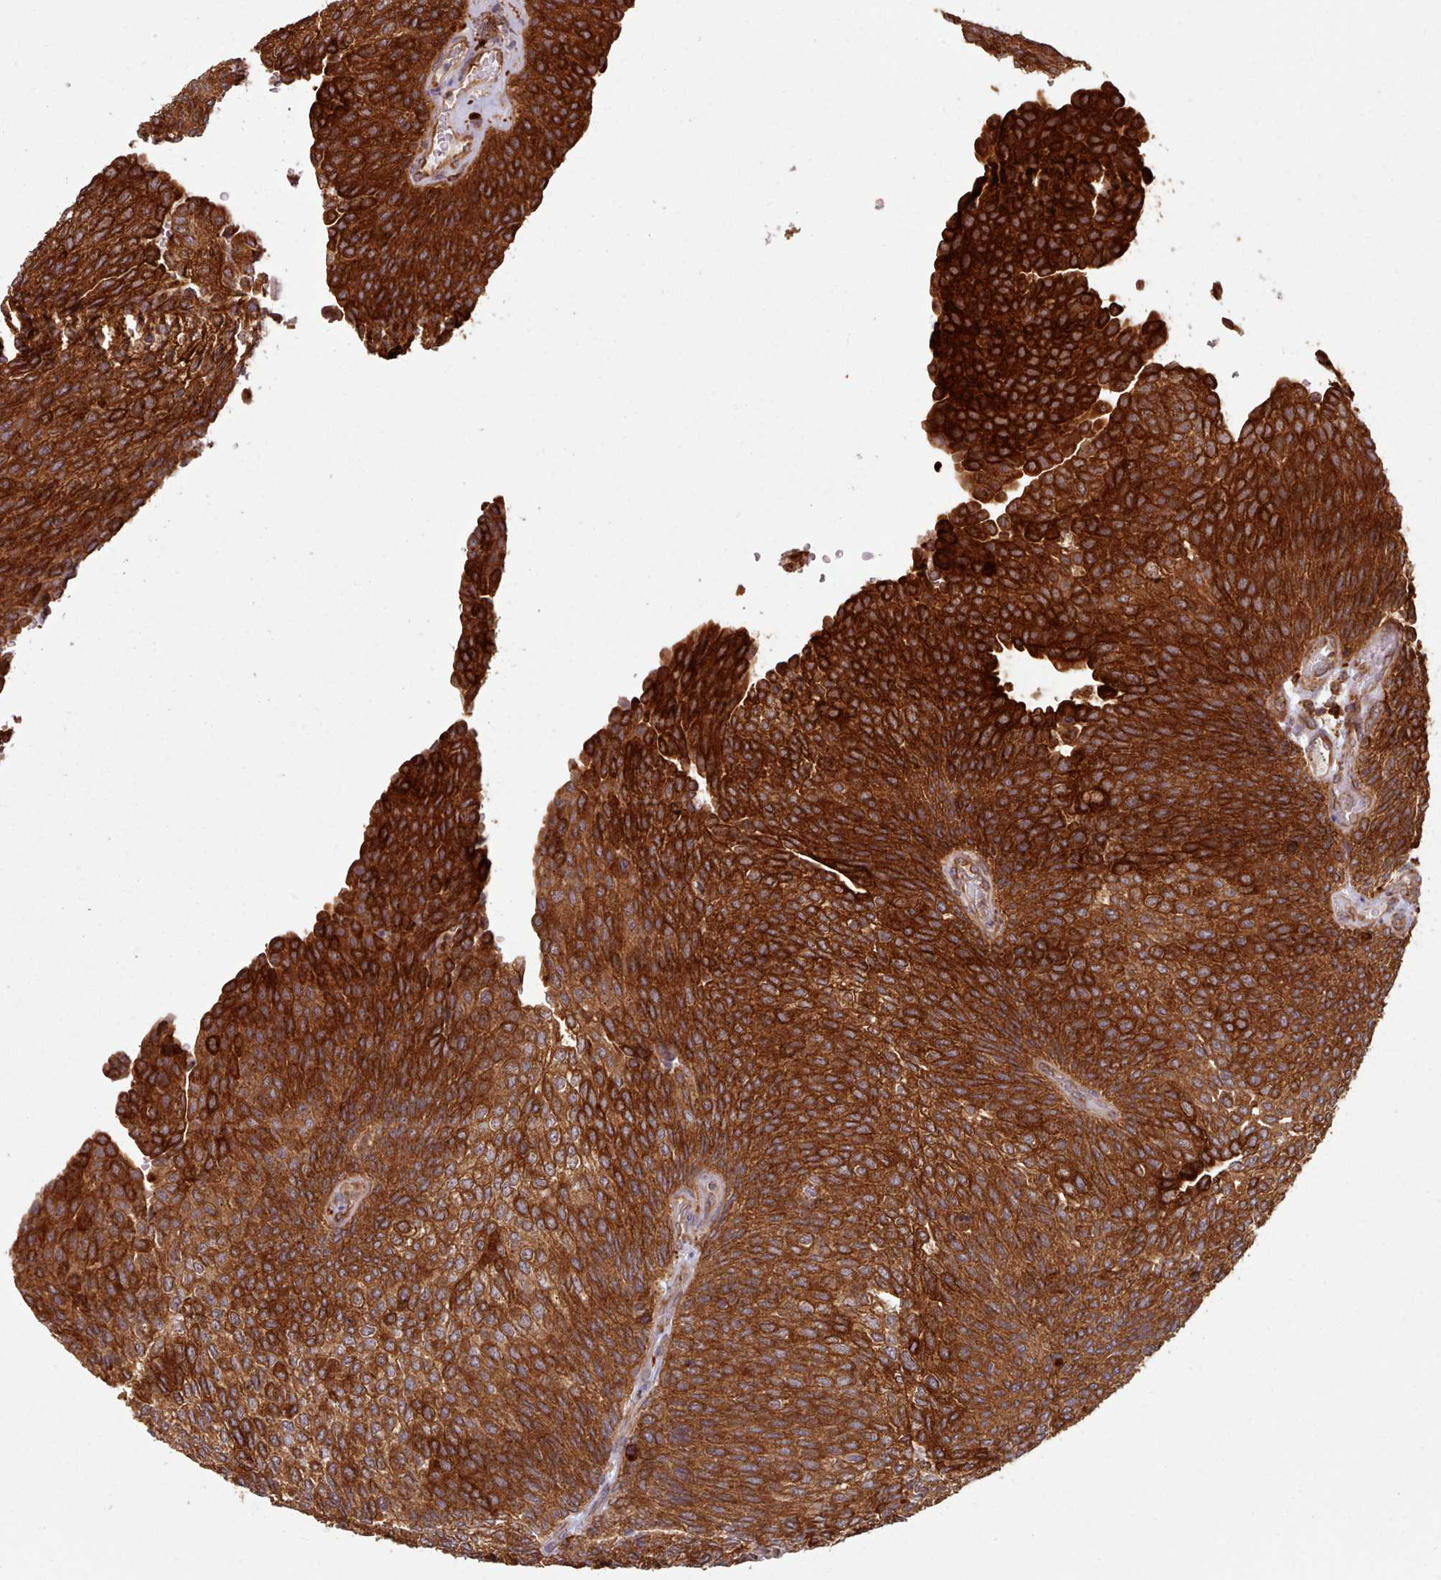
{"staining": {"intensity": "strong", "quantity": ">75%", "location": "cytoplasmic/membranous"}, "tissue": "urothelial cancer", "cell_type": "Tumor cells", "image_type": "cancer", "snomed": [{"axis": "morphology", "description": "Urothelial carcinoma, Low grade"}, {"axis": "topography", "description": "Urinary bladder"}], "caption": "High-power microscopy captured an IHC micrograph of urothelial cancer, revealing strong cytoplasmic/membranous positivity in about >75% of tumor cells.", "gene": "CRYBG1", "patient": {"sex": "female", "age": 79}}